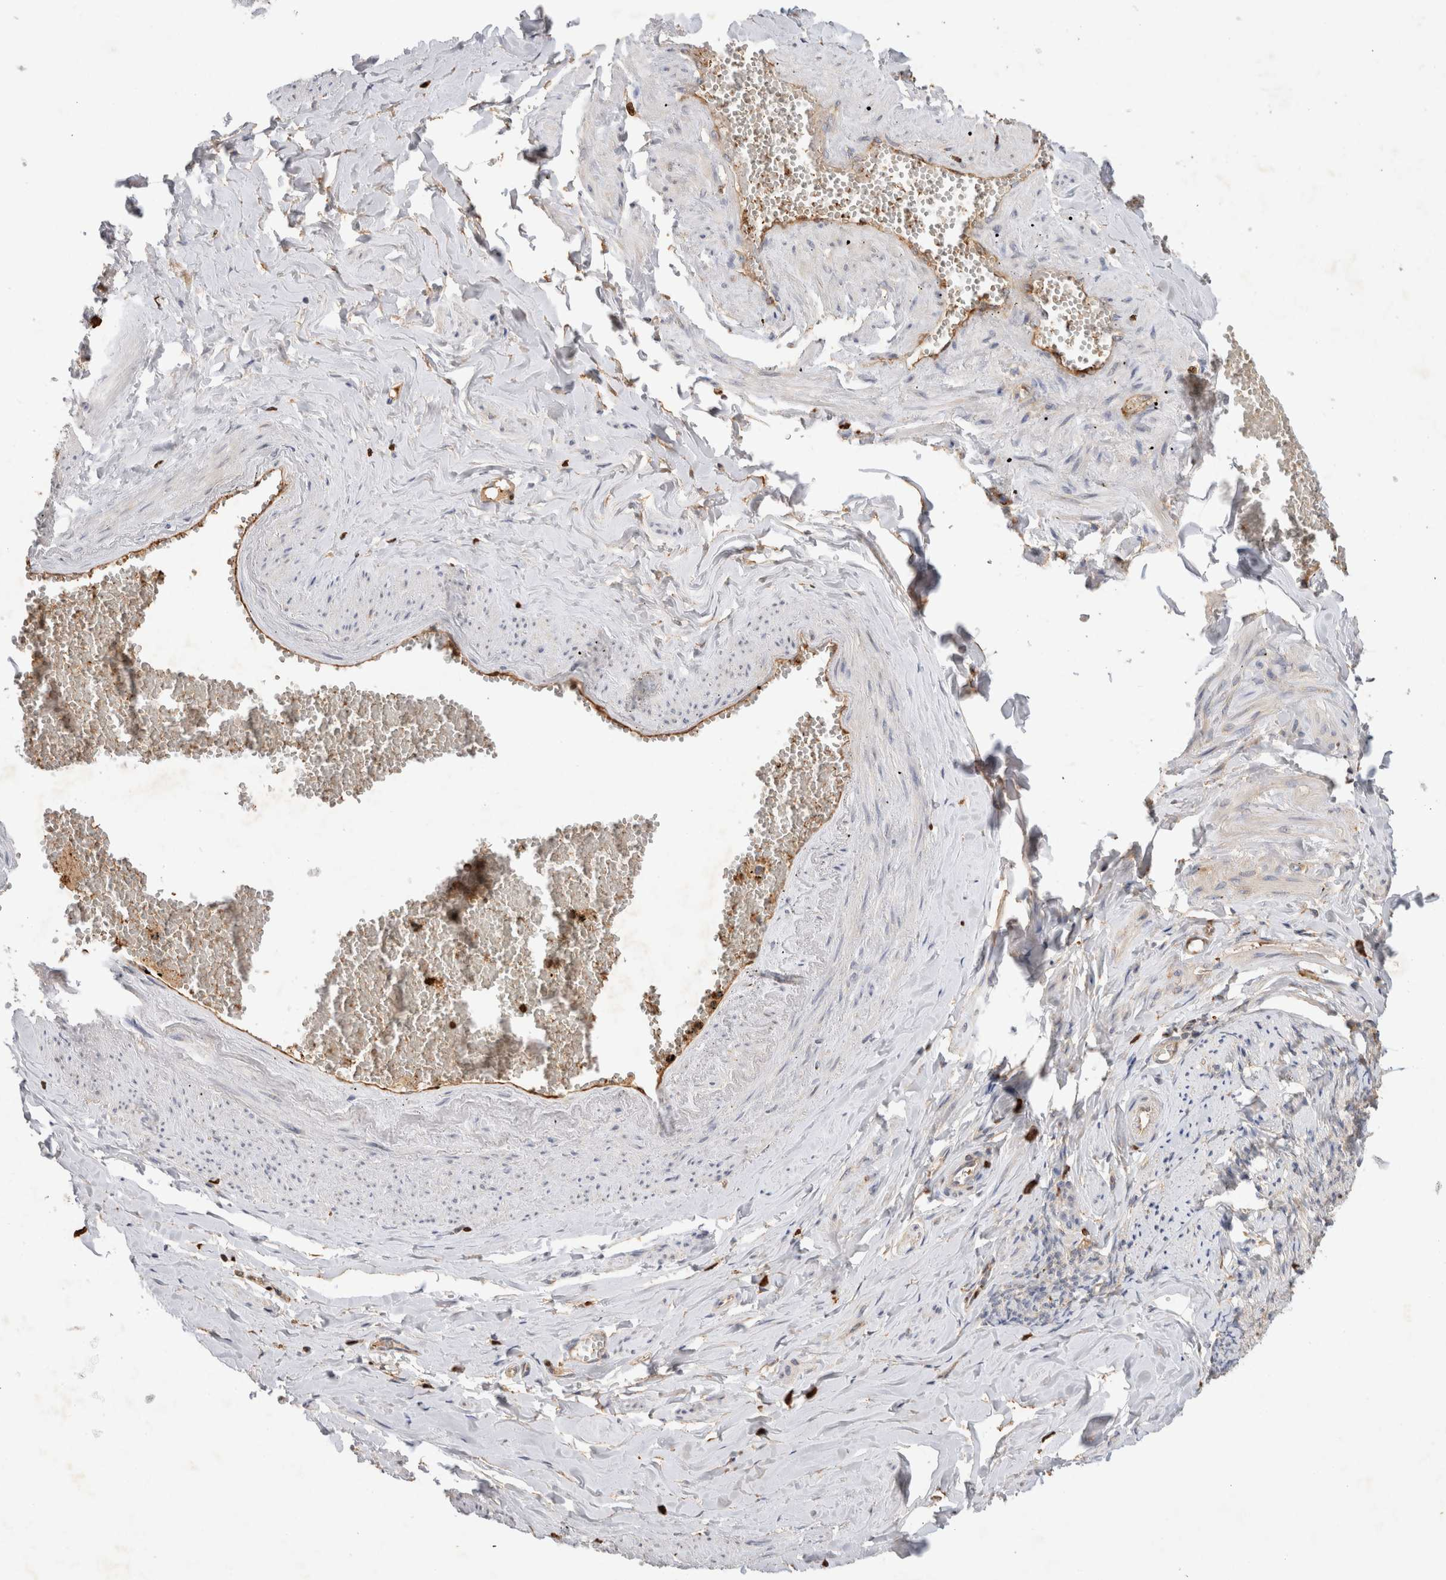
{"staining": {"intensity": "negative", "quantity": "none", "location": "none"}, "tissue": "adipose tissue", "cell_type": "Adipocytes", "image_type": "normal", "snomed": [{"axis": "morphology", "description": "Normal tissue, NOS"}, {"axis": "topography", "description": "Vascular tissue"}, {"axis": "topography", "description": "Fallopian tube"}, {"axis": "topography", "description": "Ovary"}], "caption": "There is no significant expression in adipocytes of adipose tissue. (IHC, brightfield microscopy, high magnification).", "gene": "GAS1", "patient": {"sex": "female", "age": 67}}